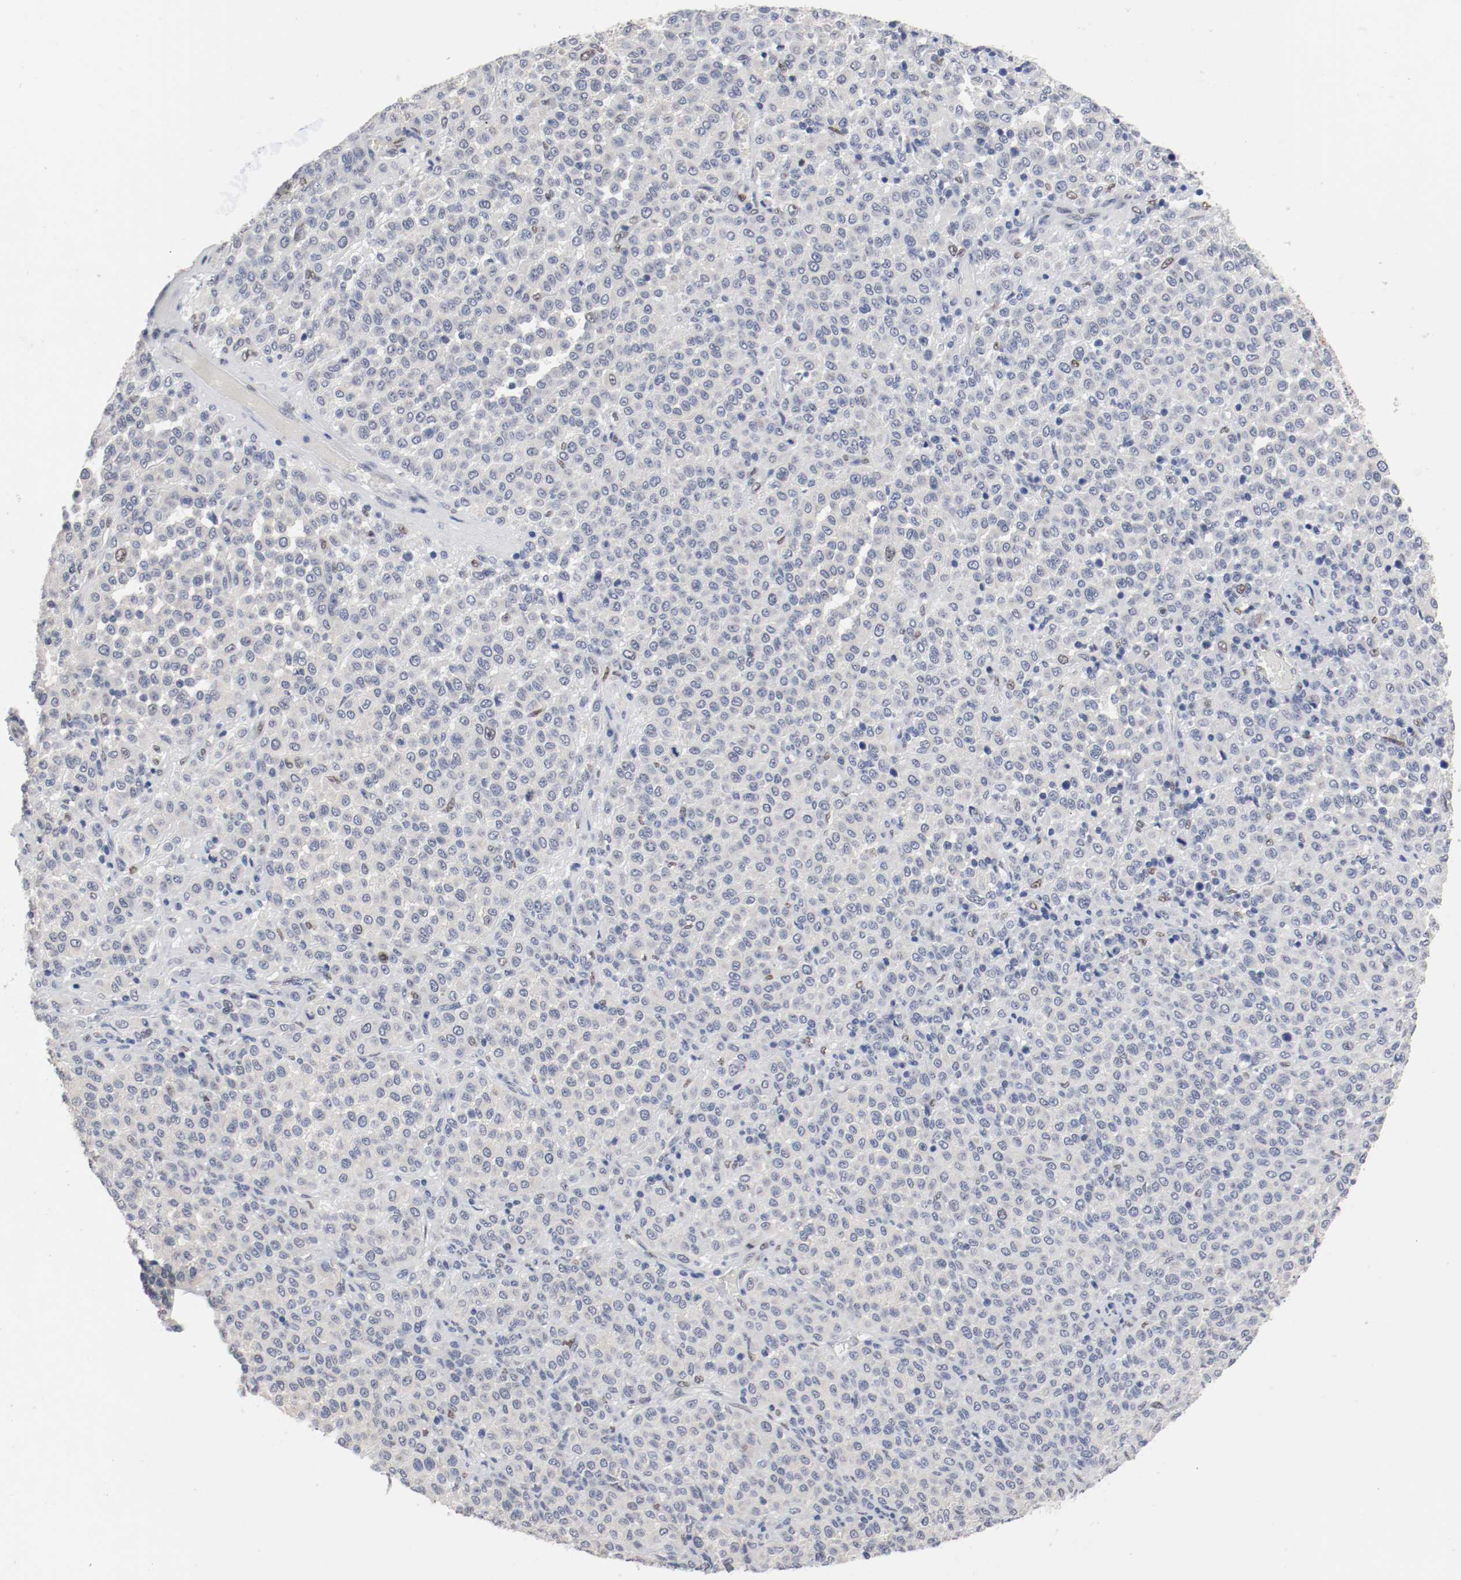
{"staining": {"intensity": "negative", "quantity": "none", "location": "none"}, "tissue": "melanoma", "cell_type": "Tumor cells", "image_type": "cancer", "snomed": [{"axis": "morphology", "description": "Malignant melanoma, Metastatic site"}, {"axis": "topography", "description": "Pancreas"}], "caption": "A histopathology image of human melanoma is negative for staining in tumor cells. (DAB immunohistochemistry (IHC) visualized using brightfield microscopy, high magnification).", "gene": "FOSL2", "patient": {"sex": "female", "age": 30}}